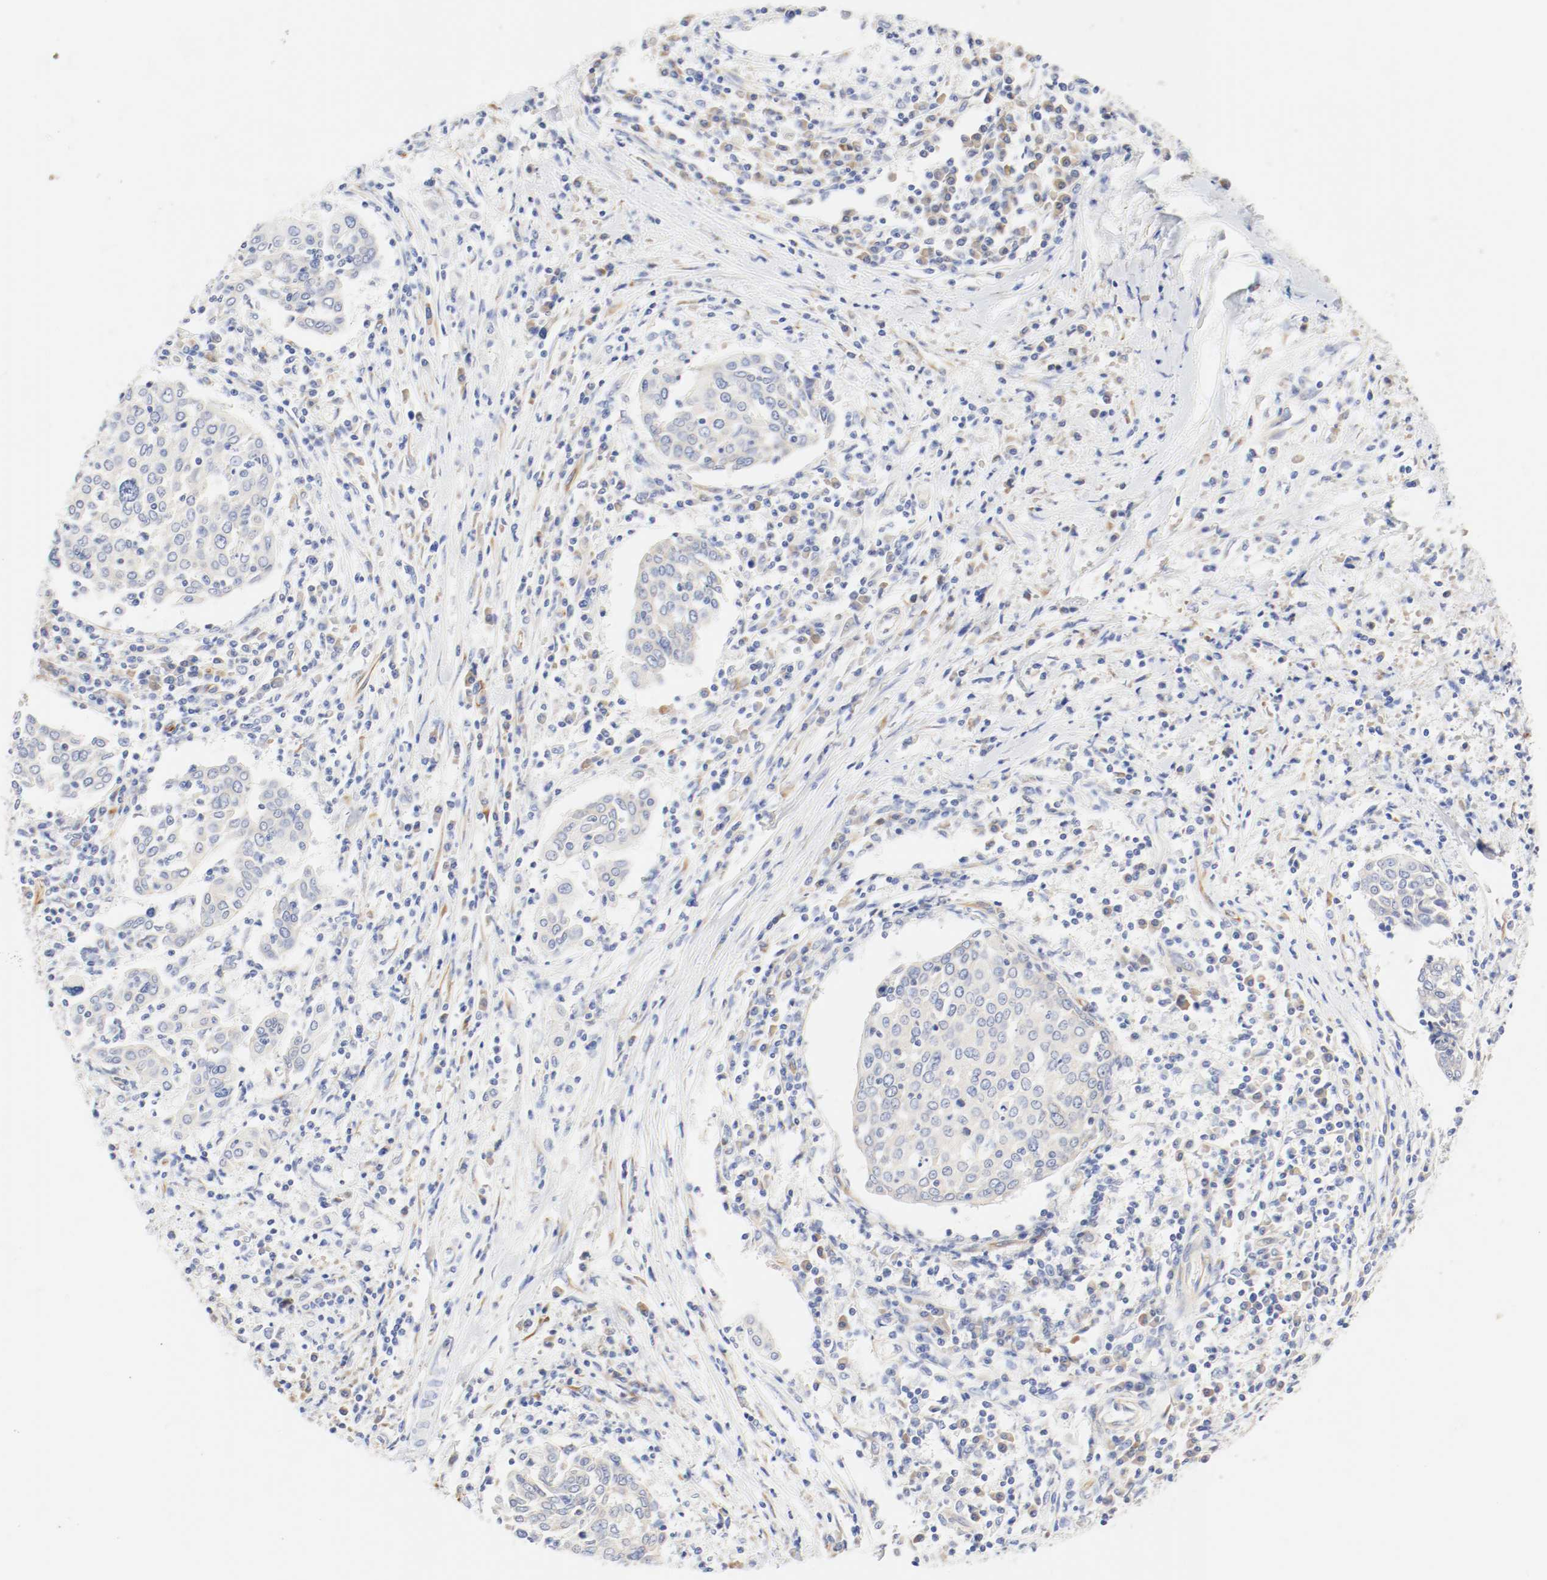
{"staining": {"intensity": "weak", "quantity": "<25%", "location": "cytoplasmic/membranous"}, "tissue": "cervical cancer", "cell_type": "Tumor cells", "image_type": "cancer", "snomed": [{"axis": "morphology", "description": "Squamous cell carcinoma, NOS"}, {"axis": "topography", "description": "Cervix"}], "caption": "Immunohistochemical staining of cervical squamous cell carcinoma displays no significant expression in tumor cells.", "gene": "GIT1", "patient": {"sex": "female", "age": 40}}